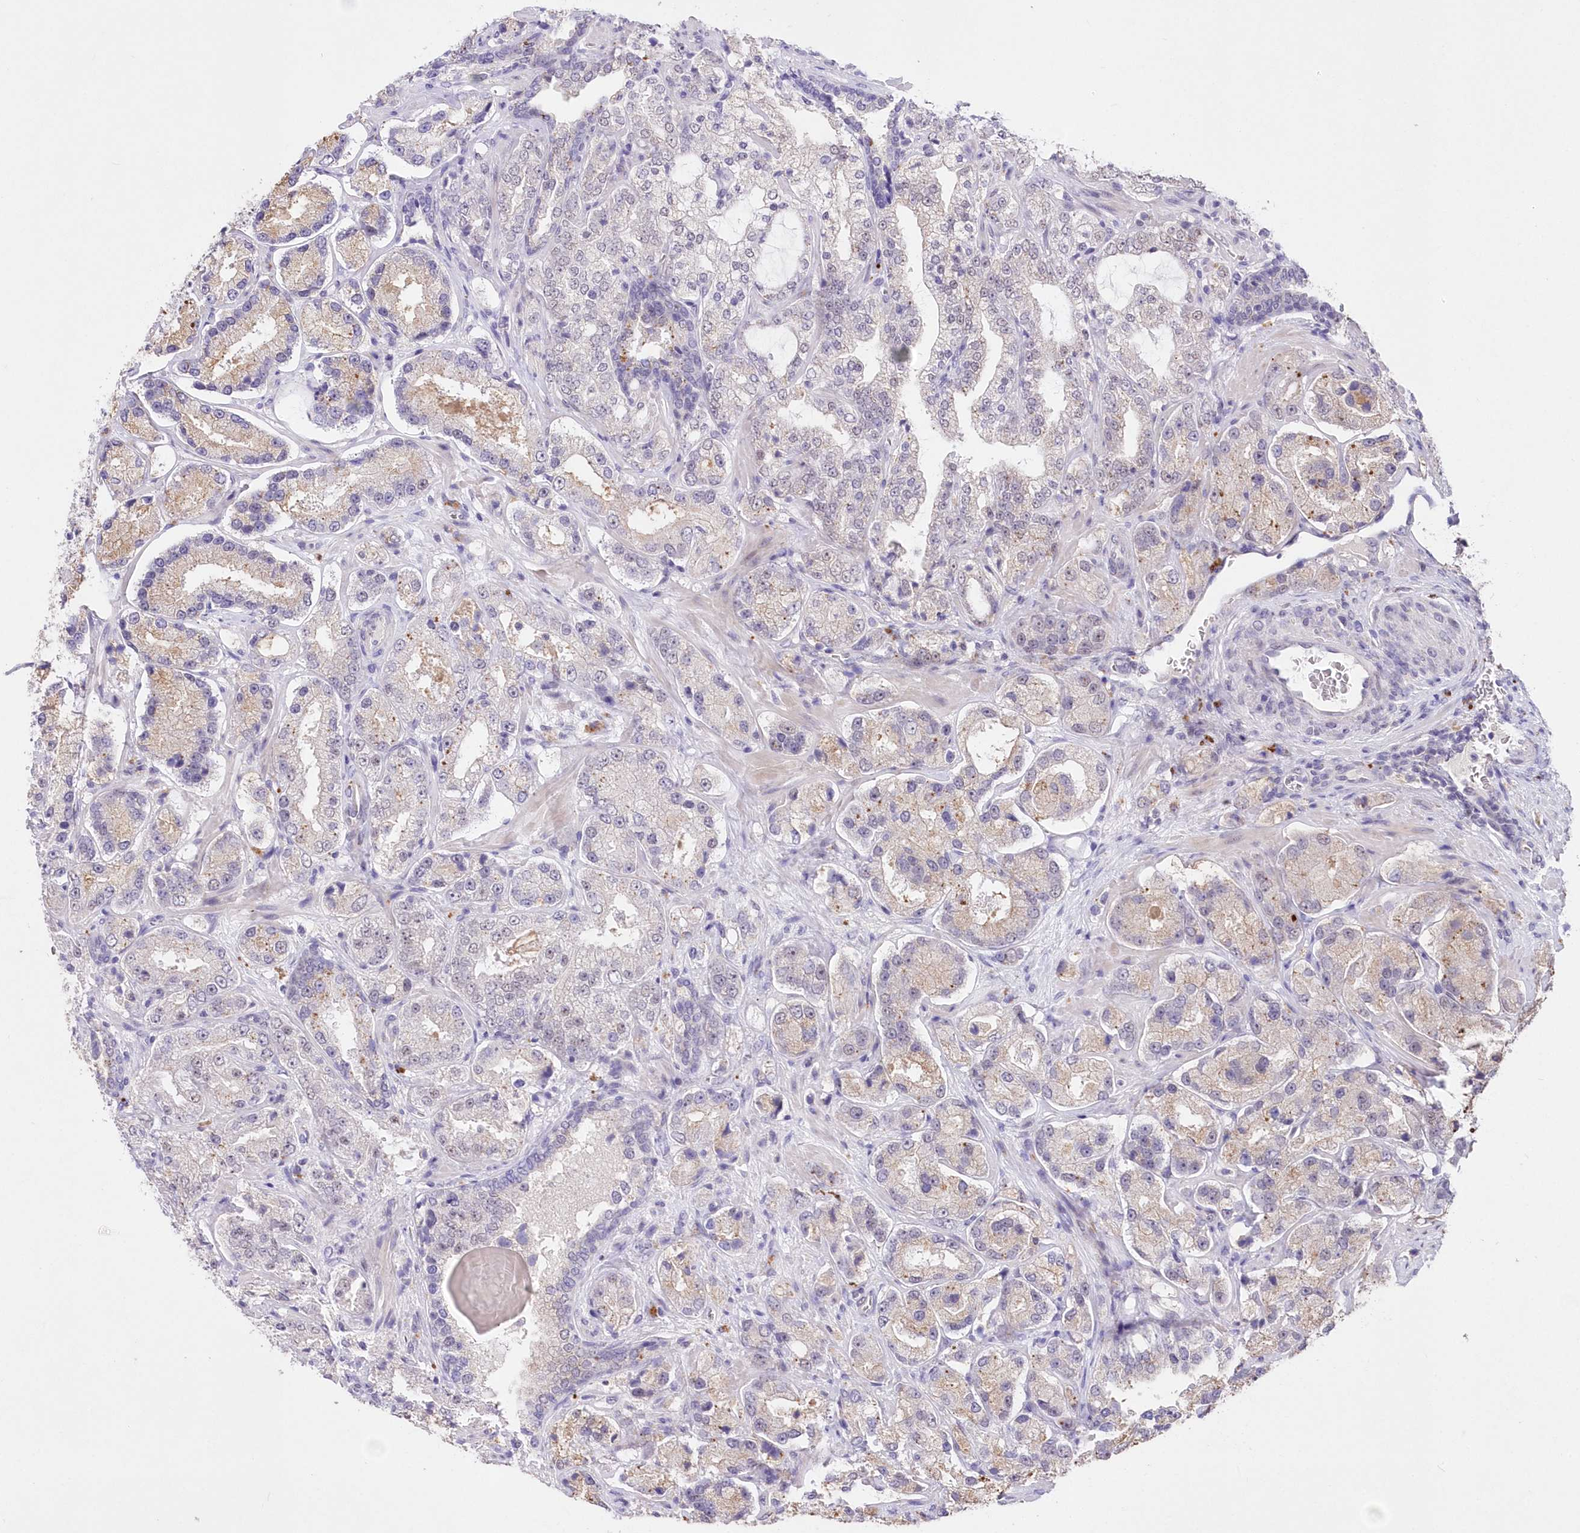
{"staining": {"intensity": "weak", "quantity": "<25%", "location": "cytoplasmic/membranous"}, "tissue": "prostate cancer", "cell_type": "Tumor cells", "image_type": "cancer", "snomed": [{"axis": "morphology", "description": "Adenocarcinoma, High grade"}, {"axis": "topography", "description": "Prostate"}], "caption": "DAB (3,3'-diaminobenzidine) immunohistochemical staining of prostate cancer (high-grade adenocarcinoma) displays no significant expression in tumor cells.", "gene": "RBM27", "patient": {"sex": "male", "age": 64}}